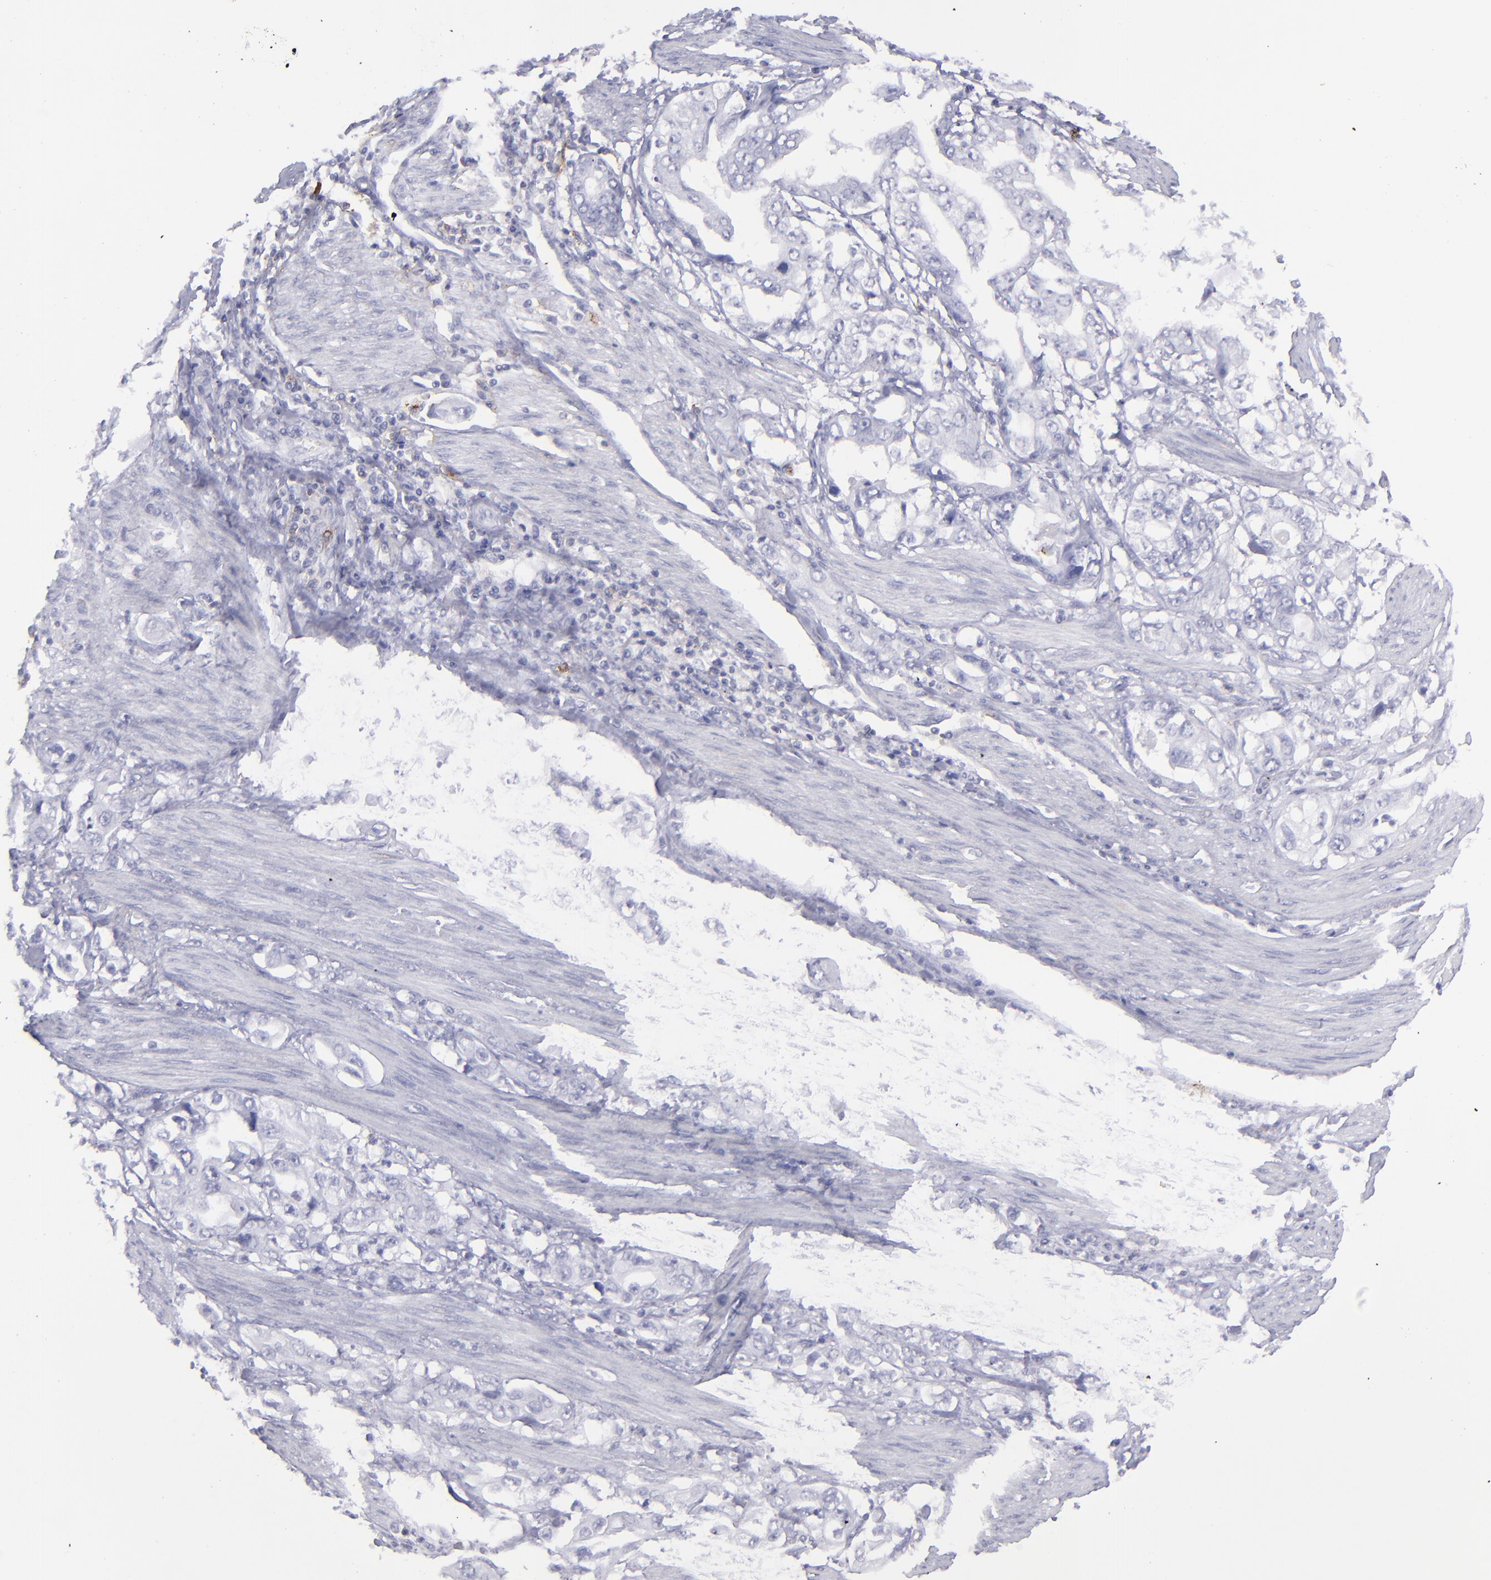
{"staining": {"intensity": "negative", "quantity": "none", "location": "none"}, "tissue": "stomach cancer", "cell_type": "Tumor cells", "image_type": "cancer", "snomed": [{"axis": "morphology", "description": "Adenocarcinoma, NOS"}, {"axis": "topography", "description": "Pancreas"}, {"axis": "topography", "description": "Stomach, upper"}], "caption": "IHC micrograph of neoplastic tissue: human stomach cancer stained with DAB (3,3'-diaminobenzidine) displays no significant protein positivity in tumor cells. (DAB IHC, high magnification).", "gene": "SELPLG", "patient": {"sex": "male", "age": 77}}